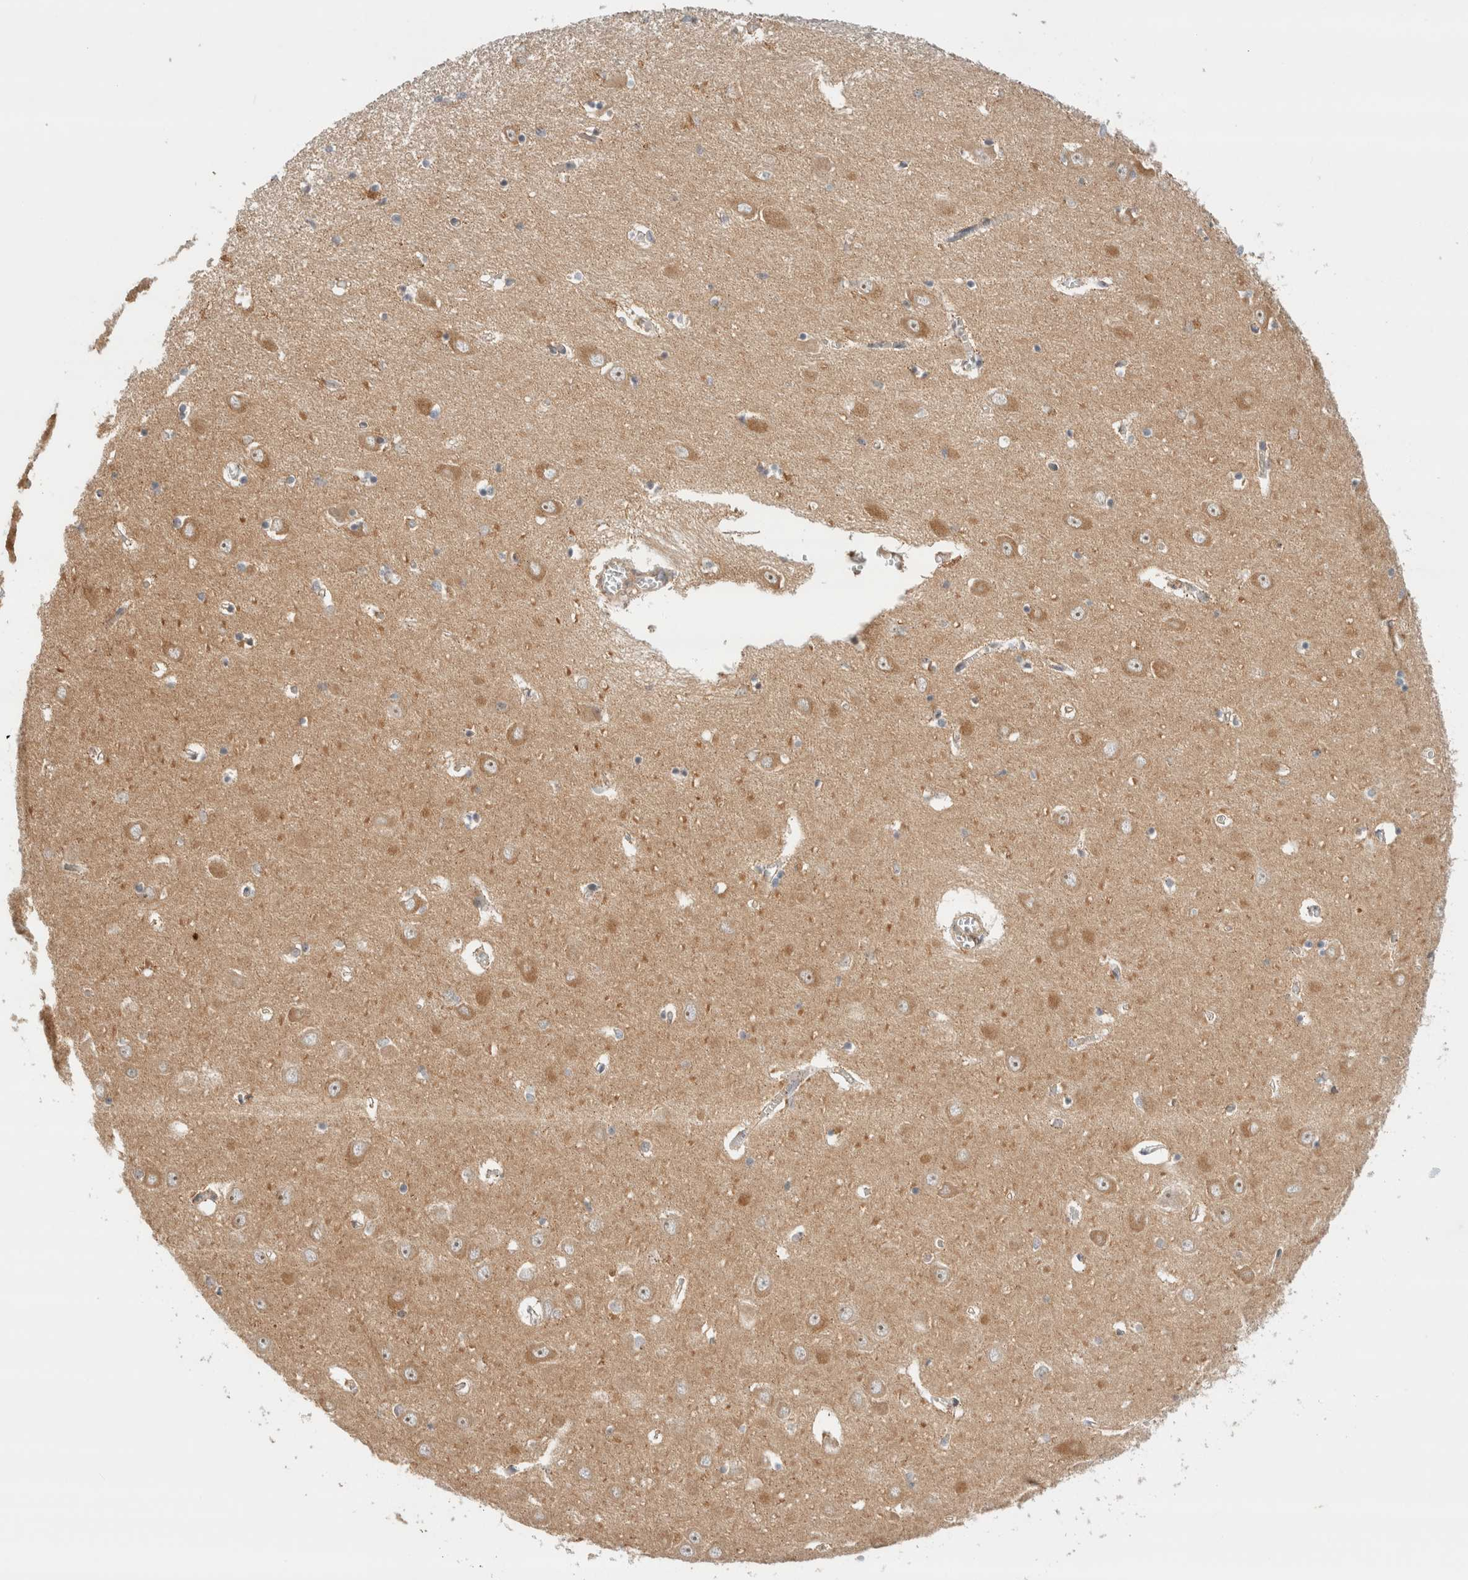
{"staining": {"intensity": "moderate", "quantity": "<25%", "location": "cytoplasmic/membranous"}, "tissue": "hippocampus", "cell_type": "Glial cells", "image_type": "normal", "snomed": [{"axis": "morphology", "description": "Normal tissue, NOS"}, {"axis": "topography", "description": "Hippocampus"}], "caption": "A high-resolution micrograph shows immunohistochemistry staining of unremarkable hippocampus, which shows moderate cytoplasmic/membranous staining in approximately <25% of glial cells.", "gene": "OTUD6B", "patient": {"sex": "male", "age": 70}}